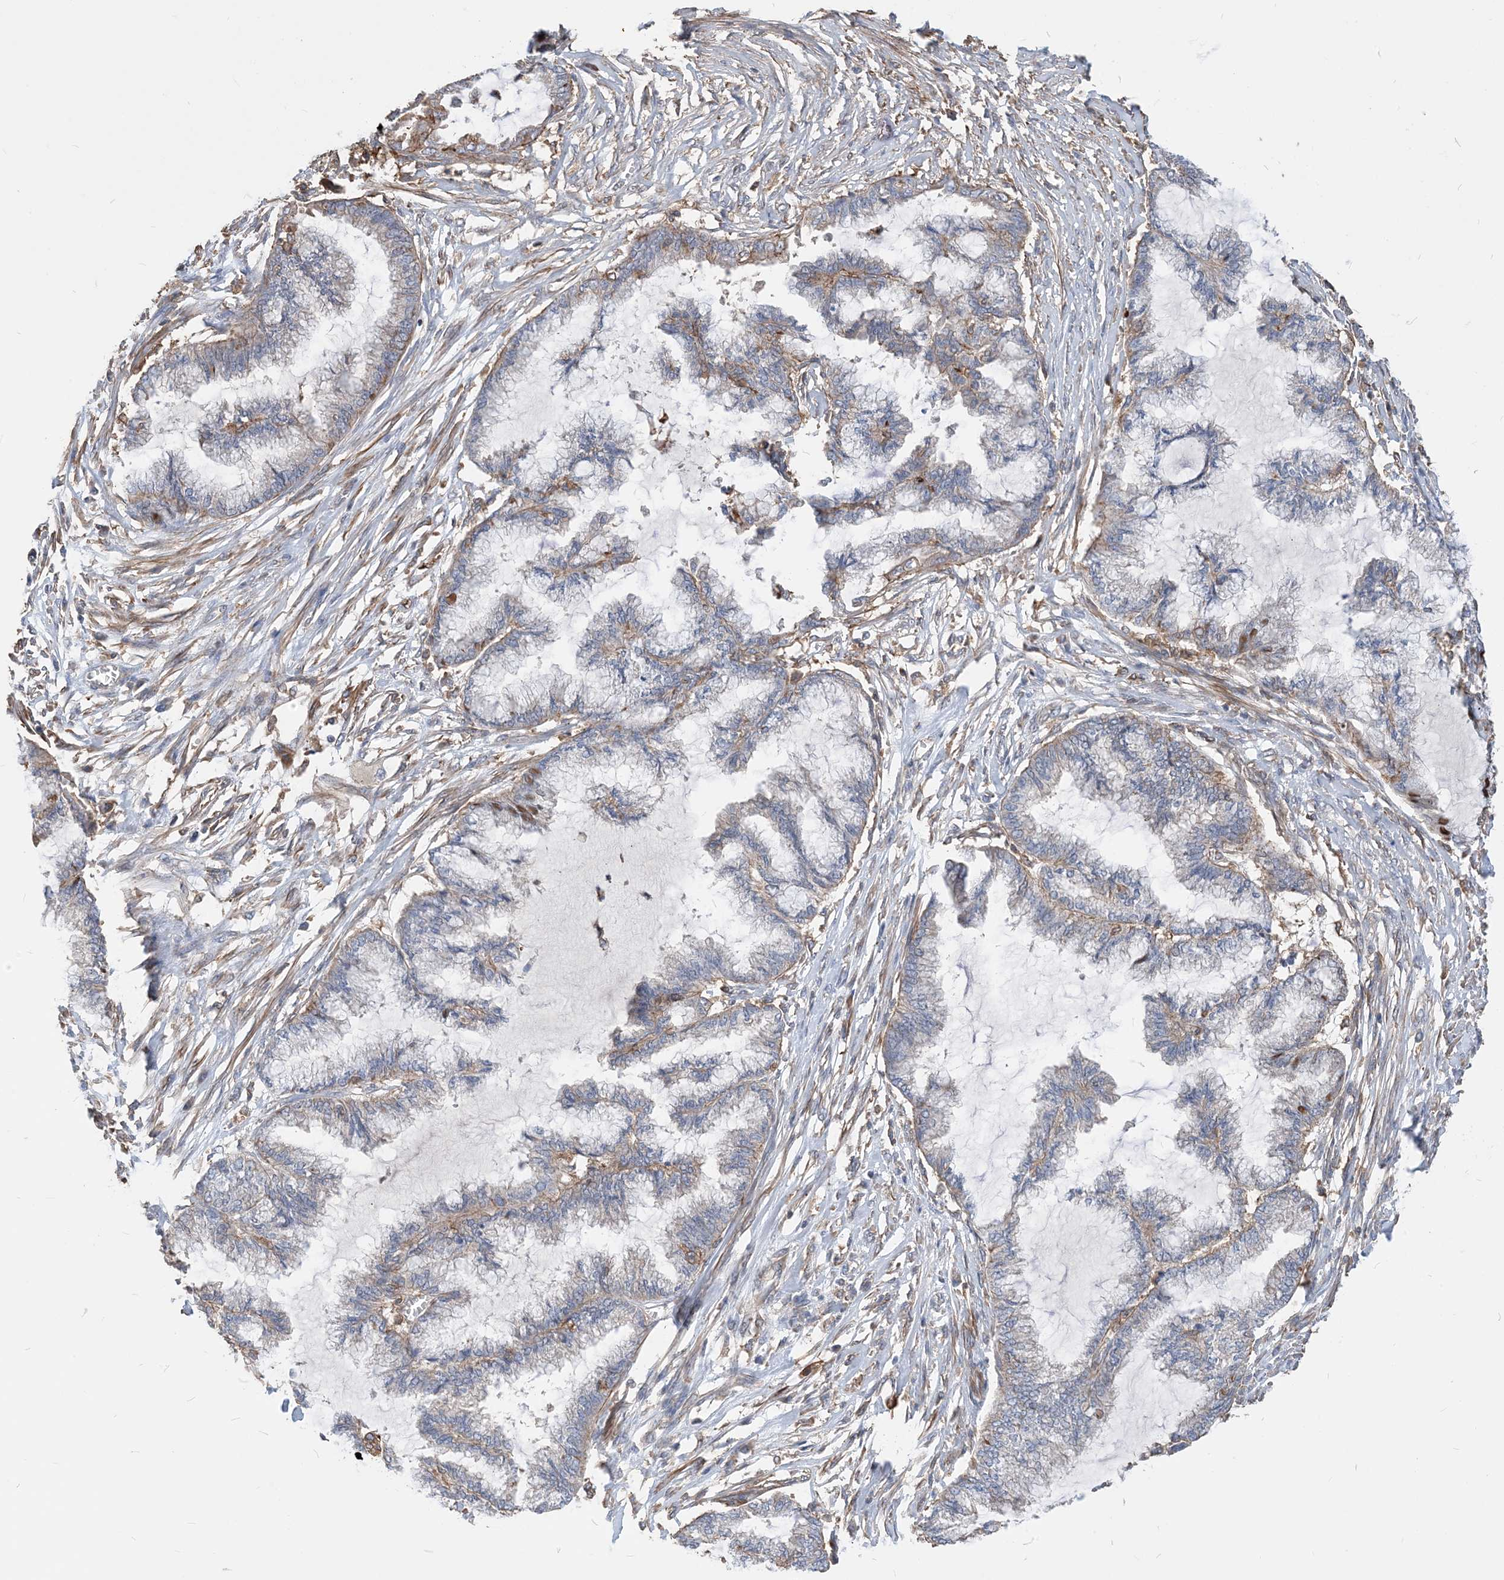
{"staining": {"intensity": "strong", "quantity": "<25%", "location": "nuclear"}, "tissue": "endometrial cancer", "cell_type": "Tumor cells", "image_type": "cancer", "snomed": [{"axis": "morphology", "description": "Adenocarcinoma, NOS"}, {"axis": "topography", "description": "Endometrium"}], "caption": "DAB immunohistochemical staining of endometrial cancer shows strong nuclear protein positivity in approximately <25% of tumor cells.", "gene": "PARVG", "patient": {"sex": "female", "age": 86}}